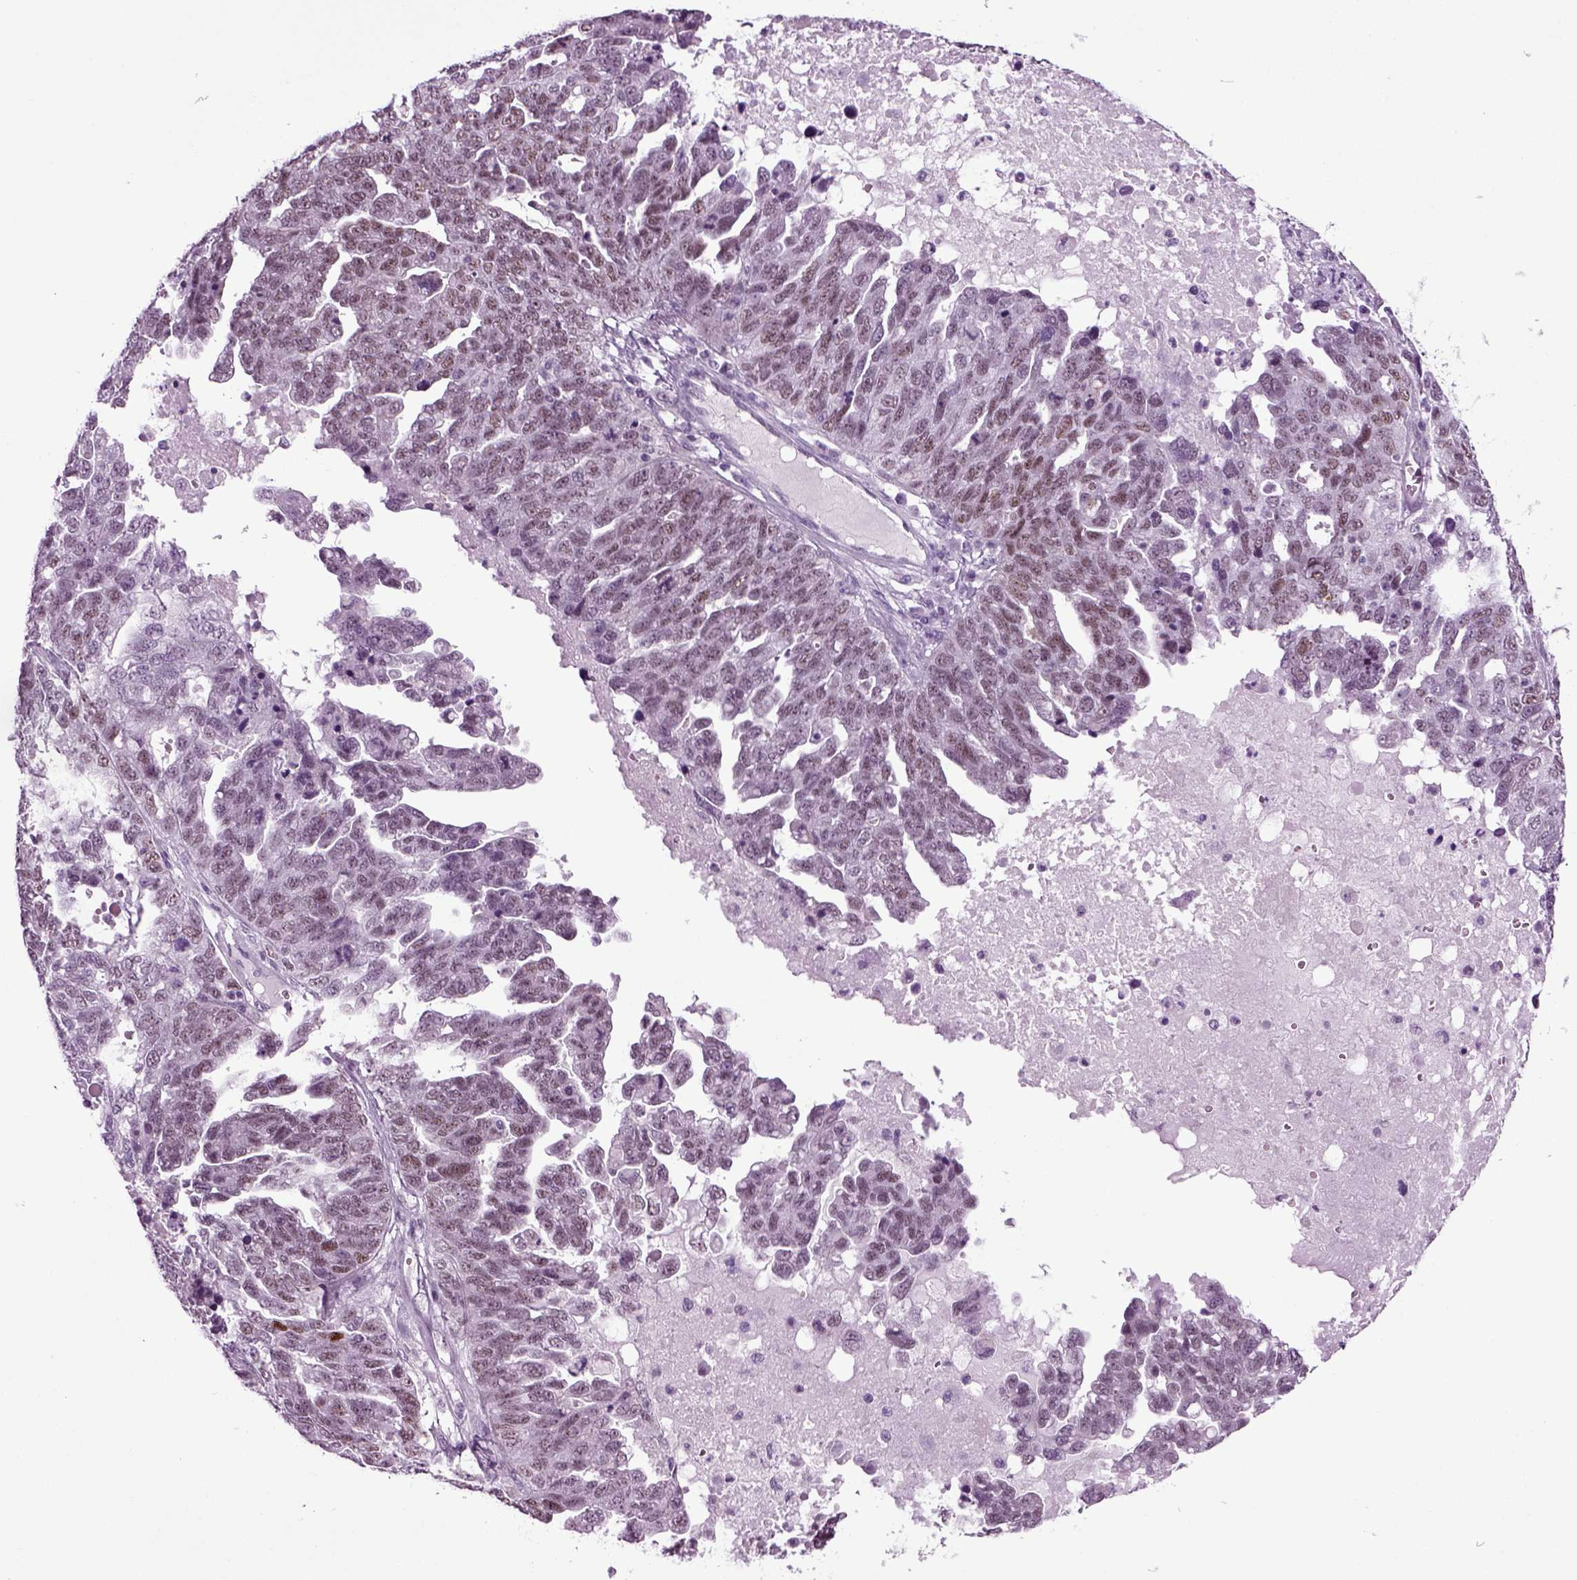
{"staining": {"intensity": "weak", "quantity": "<25%", "location": "nuclear"}, "tissue": "ovarian cancer", "cell_type": "Tumor cells", "image_type": "cancer", "snomed": [{"axis": "morphology", "description": "Cystadenocarcinoma, serous, NOS"}, {"axis": "topography", "description": "Ovary"}], "caption": "IHC micrograph of neoplastic tissue: human ovarian cancer stained with DAB (3,3'-diaminobenzidine) exhibits no significant protein positivity in tumor cells. (DAB (3,3'-diaminobenzidine) immunohistochemistry with hematoxylin counter stain).", "gene": "RFX3", "patient": {"sex": "female", "age": 71}}